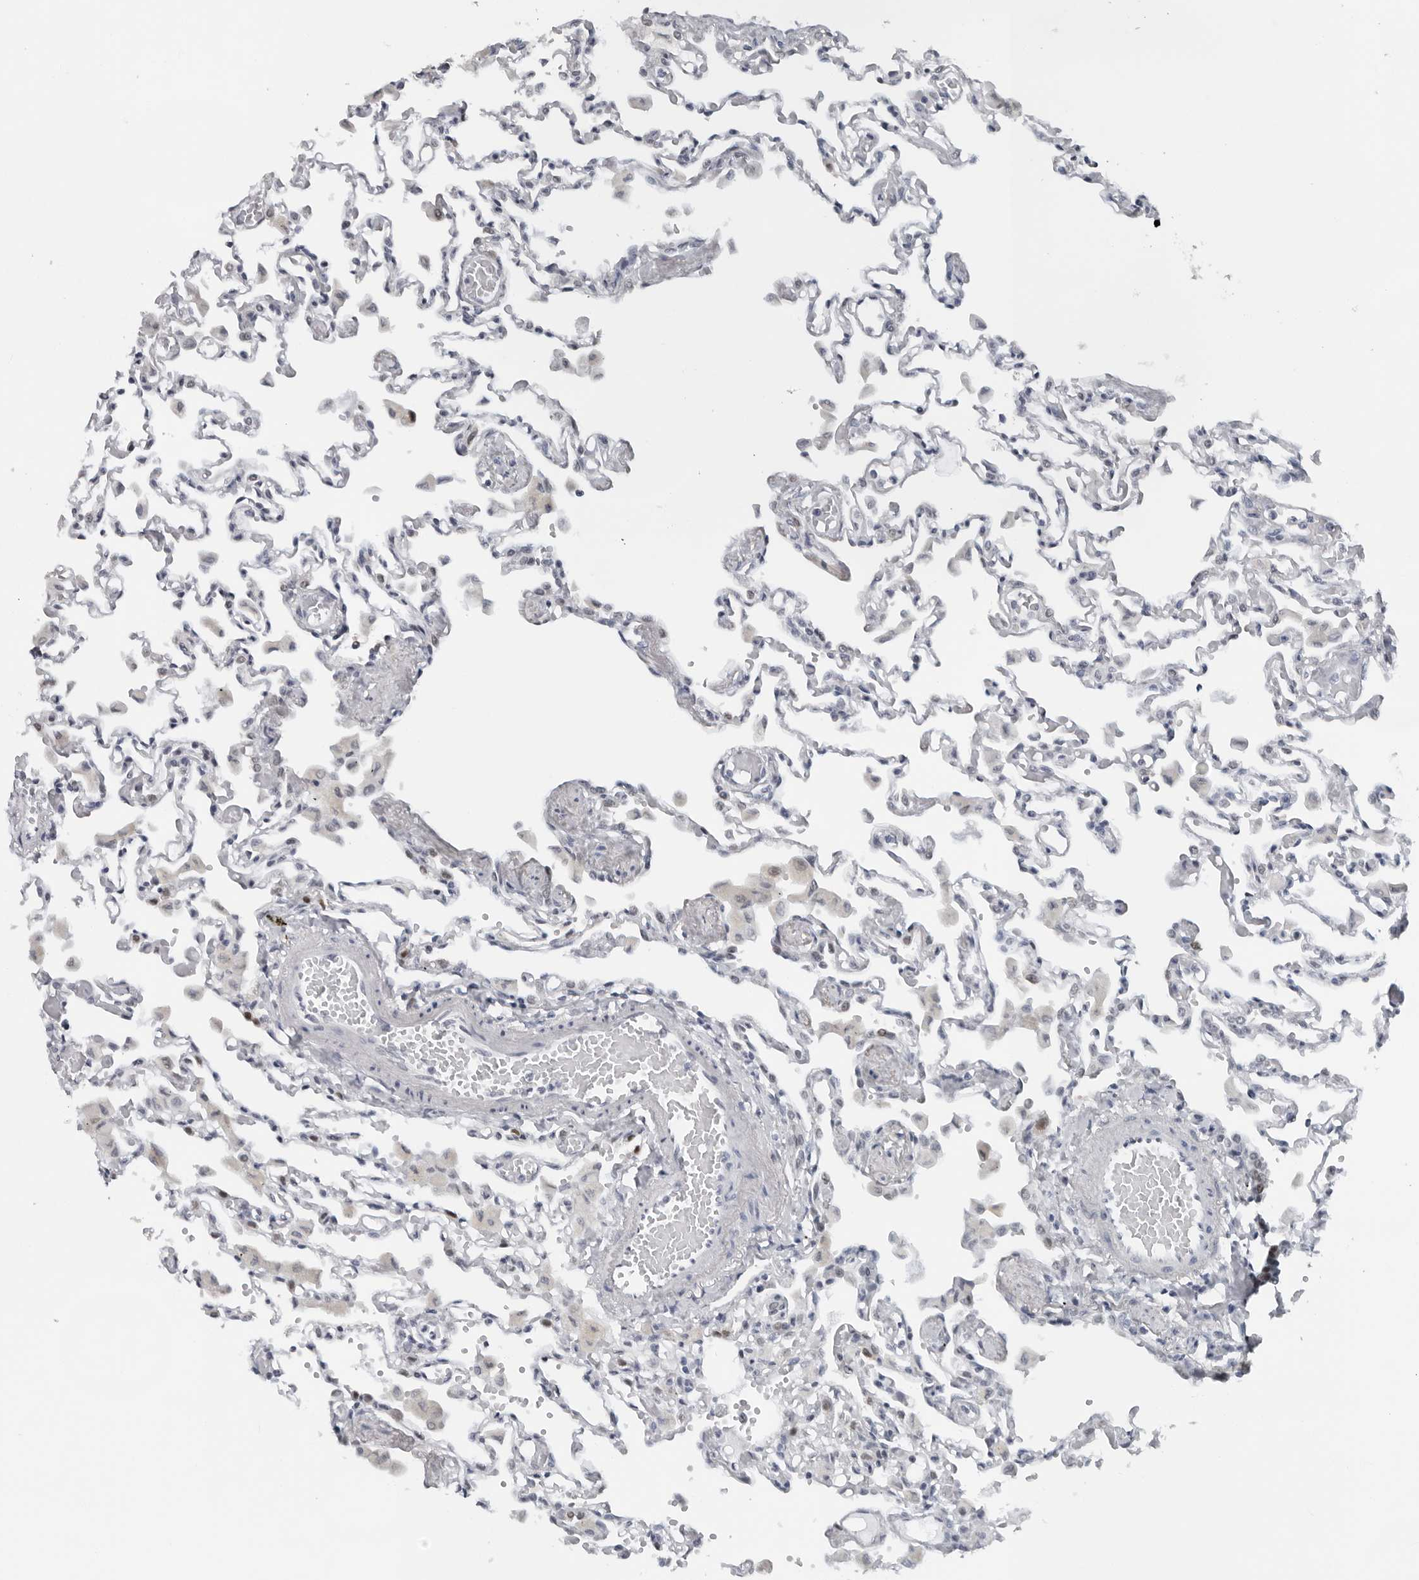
{"staining": {"intensity": "negative", "quantity": "none", "location": "none"}, "tissue": "lung", "cell_type": "Alveolar cells", "image_type": "normal", "snomed": [{"axis": "morphology", "description": "Normal tissue, NOS"}, {"axis": "topography", "description": "Bronchus"}, {"axis": "topography", "description": "Lung"}], "caption": "Immunohistochemistry (IHC) histopathology image of benign lung stained for a protein (brown), which displays no expression in alveolar cells.", "gene": "PPP1R42", "patient": {"sex": "female", "age": 49}}